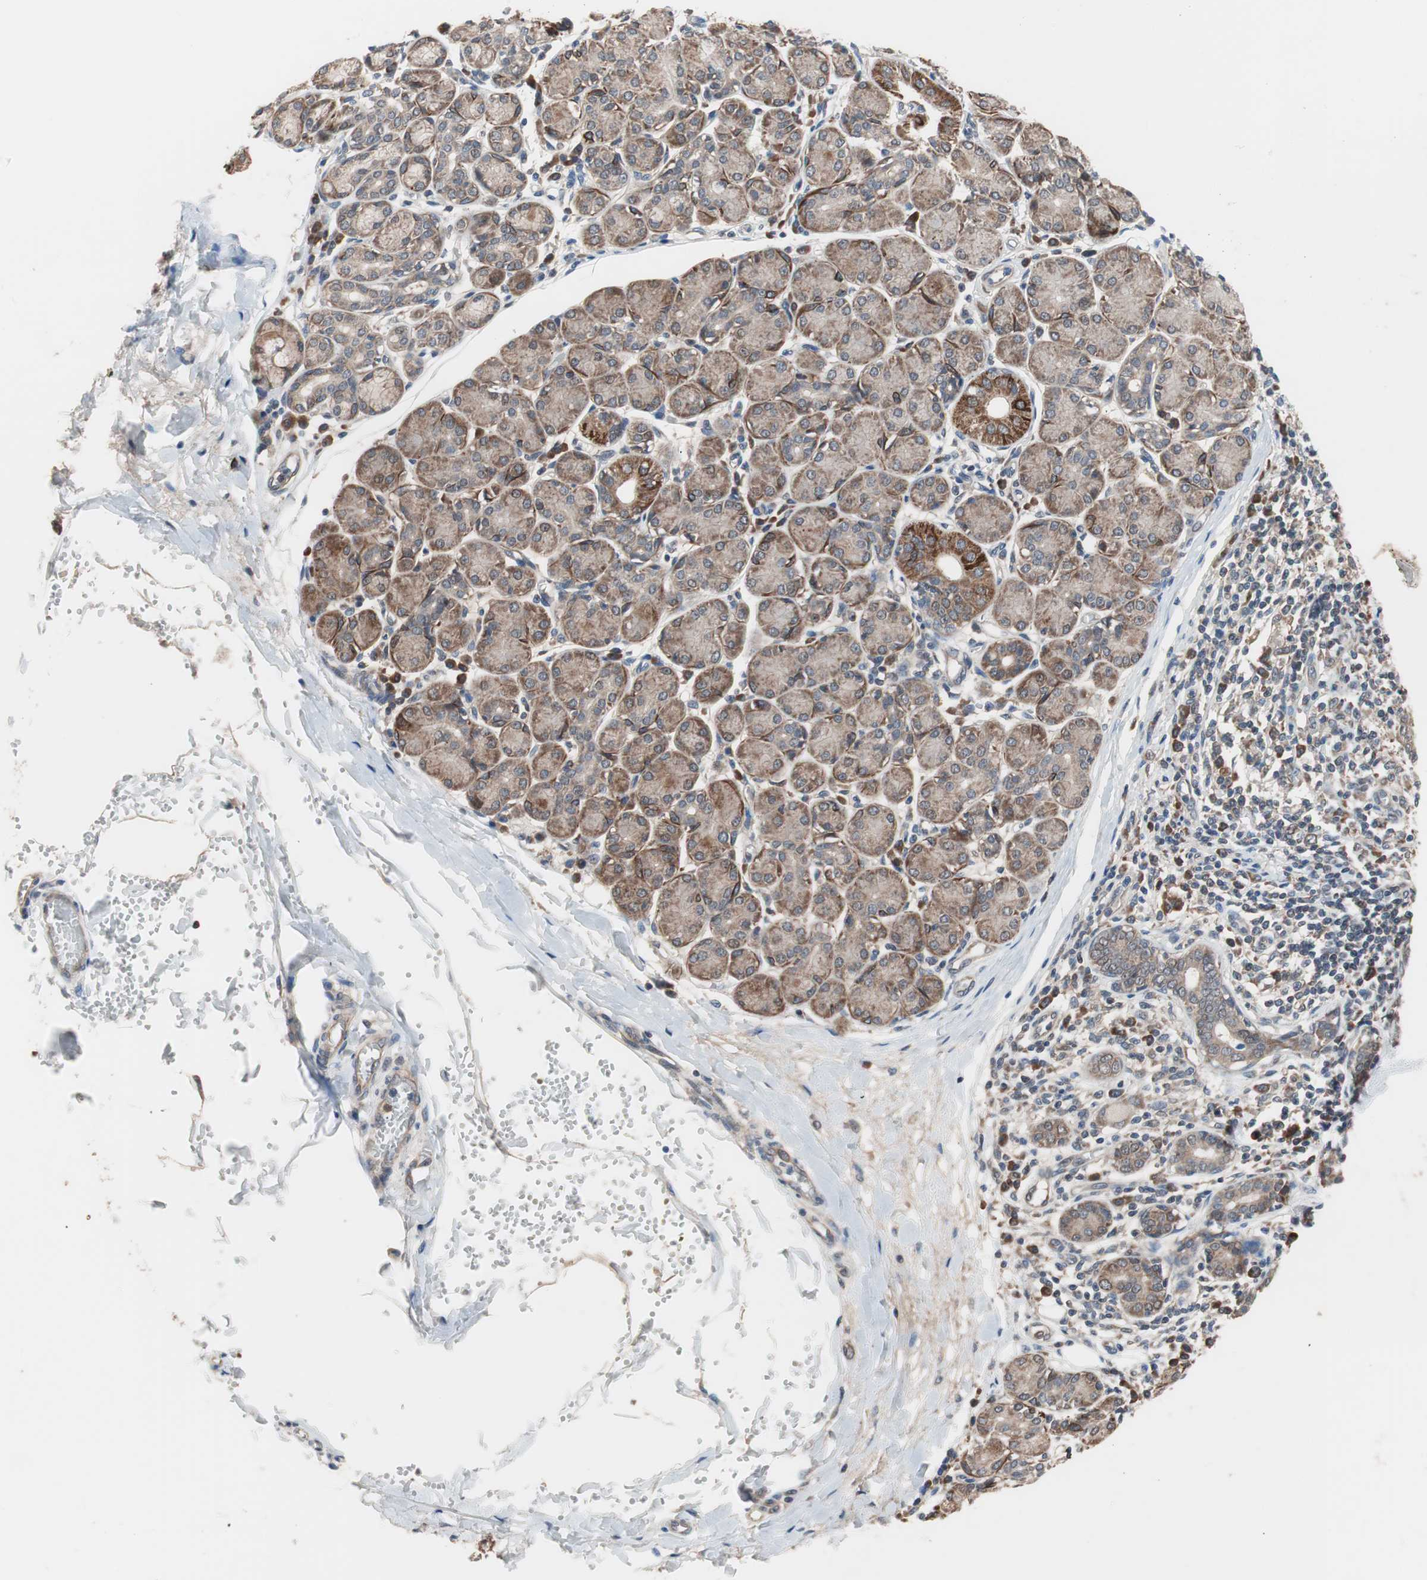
{"staining": {"intensity": "moderate", "quantity": ">75%", "location": "cytoplasmic/membranous,nuclear"}, "tissue": "salivary gland", "cell_type": "Glandular cells", "image_type": "normal", "snomed": [{"axis": "morphology", "description": "Normal tissue, NOS"}, {"axis": "morphology", "description": "Inflammation, NOS"}, {"axis": "topography", "description": "Lymph node"}, {"axis": "topography", "description": "Salivary gland"}], "caption": "IHC (DAB) staining of normal human salivary gland exhibits moderate cytoplasmic/membranous,nuclear protein positivity in approximately >75% of glandular cells.", "gene": "HMBS", "patient": {"sex": "male", "age": 3}}